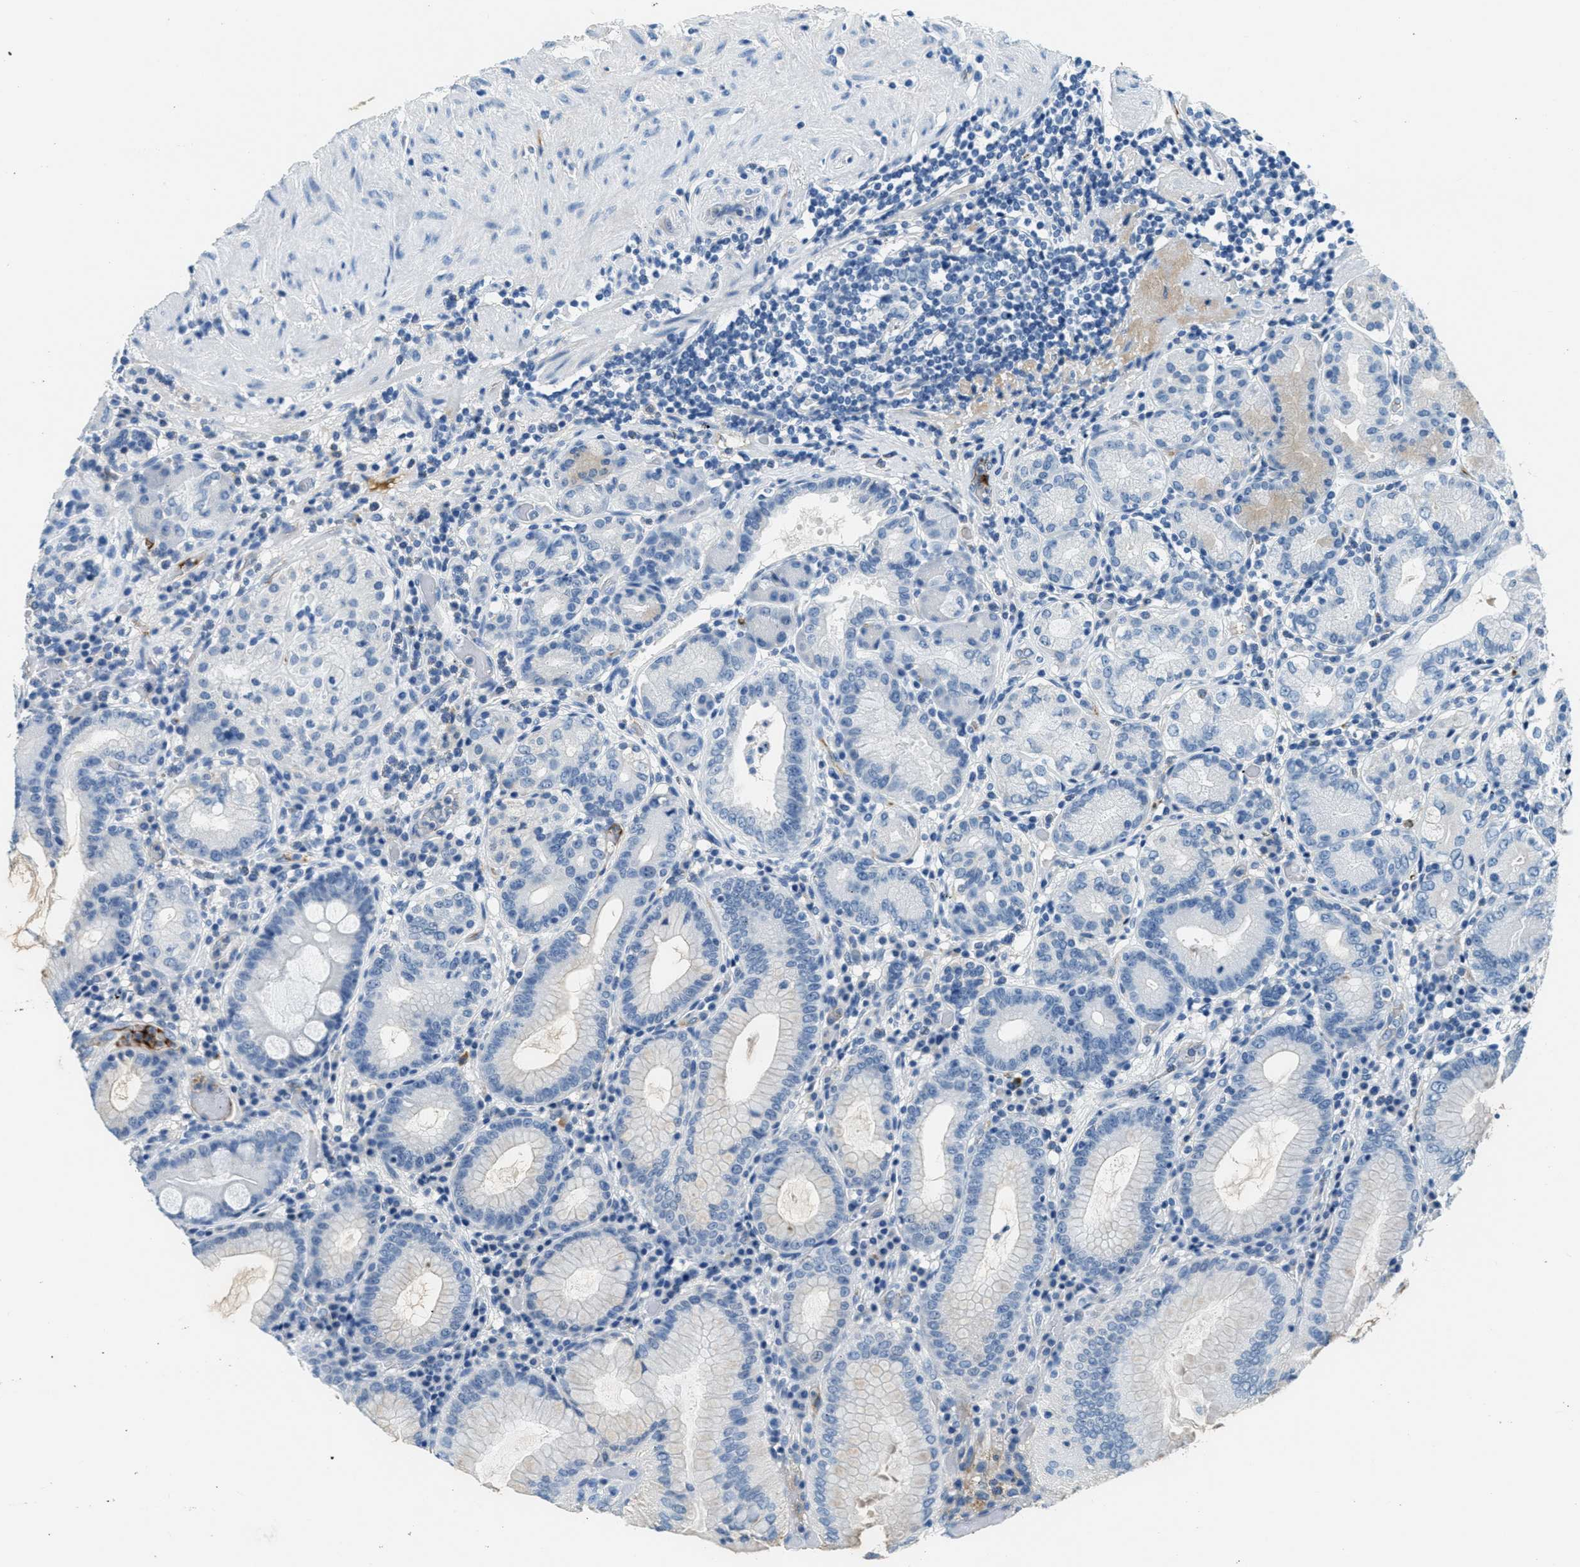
{"staining": {"intensity": "negative", "quantity": "none", "location": "none"}, "tissue": "stomach", "cell_type": "Glandular cells", "image_type": "normal", "snomed": [{"axis": "morphology", "description": "Normal tissue, NOS"}, {"axis": "topography", "description": "Stomach, lower"}], "caption": "Human stomach stained for a protein using IHC shows no positivity in glandular cells.", "gene": "A2M", "patient": {"sex": "female", "age": 76}}